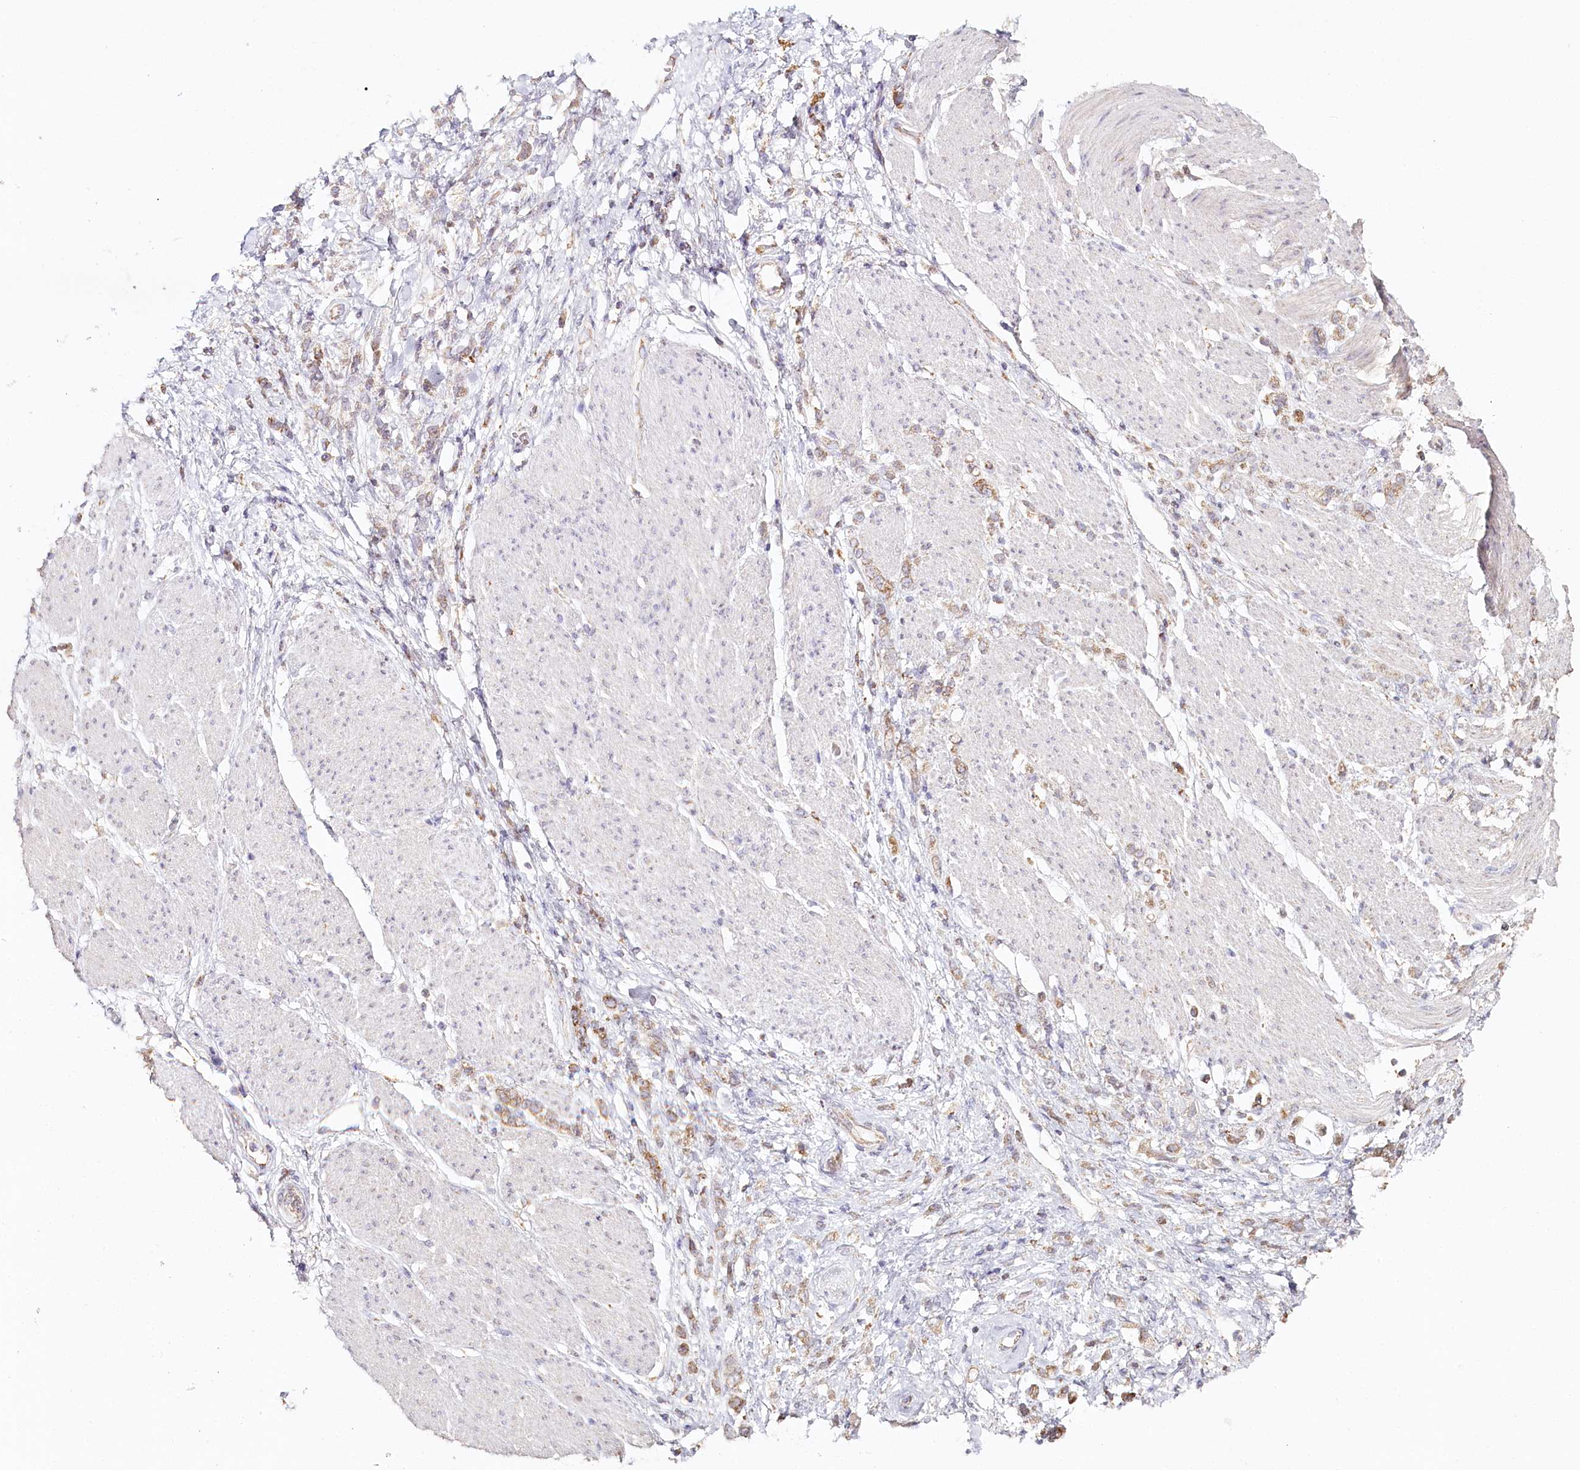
{"staining": {"intensity": "moderate", "quantity": ">75%", "location": "cytoplasmic/membranous"}, "tissue": "stomach cancer", "cell_type": "Tumor cells", "image_type": "cancer", "snomed": [{"axis": "morphology", "description": "Adenocarcinoma, NOS"}, {"axis": "topography", "description": "Stomach"}], "caption": "Adenocarcinoma (stomach) stained with a protein marker reveals moderate staining in tumor cells.", "gene": "MMP25", "patient": {"sex": "female", "age": 60}}